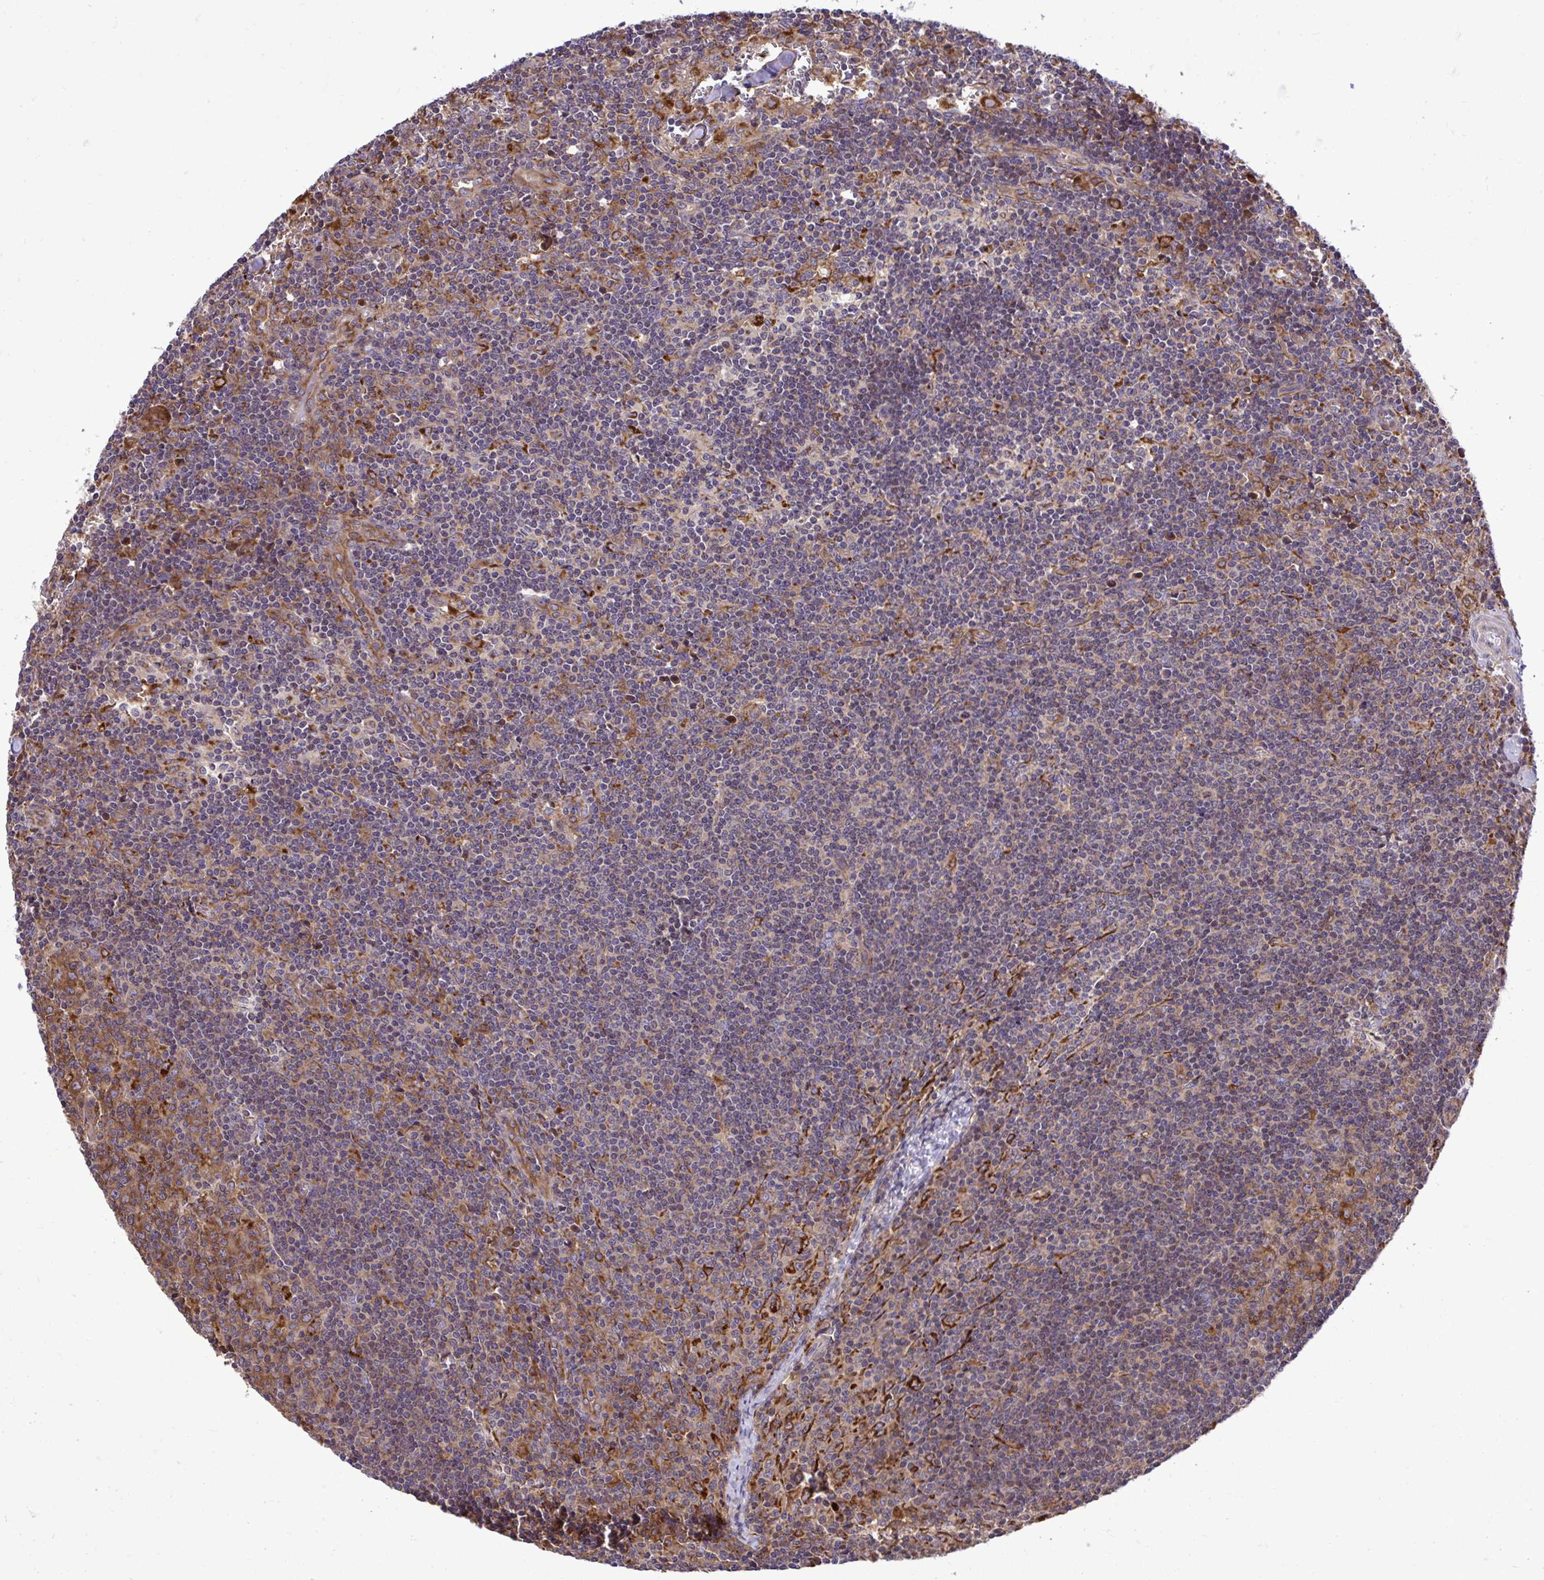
{"staining": {"intensity": "moderate", "quantity": ">75%", "location": "cytoplasmic/membranous"}, "tissue": "lymph node", "cell_type": "Germinal center cells", "image_type": "normal", "snomed": [{"axis": "morphology", "description": "Normal tissue, NOS"}, {"axis": "topography", "description": "Lymph node"}], "caption": "The immunohistochemical stain highlights moderate cytoplasmic/membranous expression in germinal center cells of normal lymph node. (brown staining indicates protein expression, while blue staining denotes nuclei).", "gene": "PAIP2", "patient": {"sex": "female", "age": 45}}